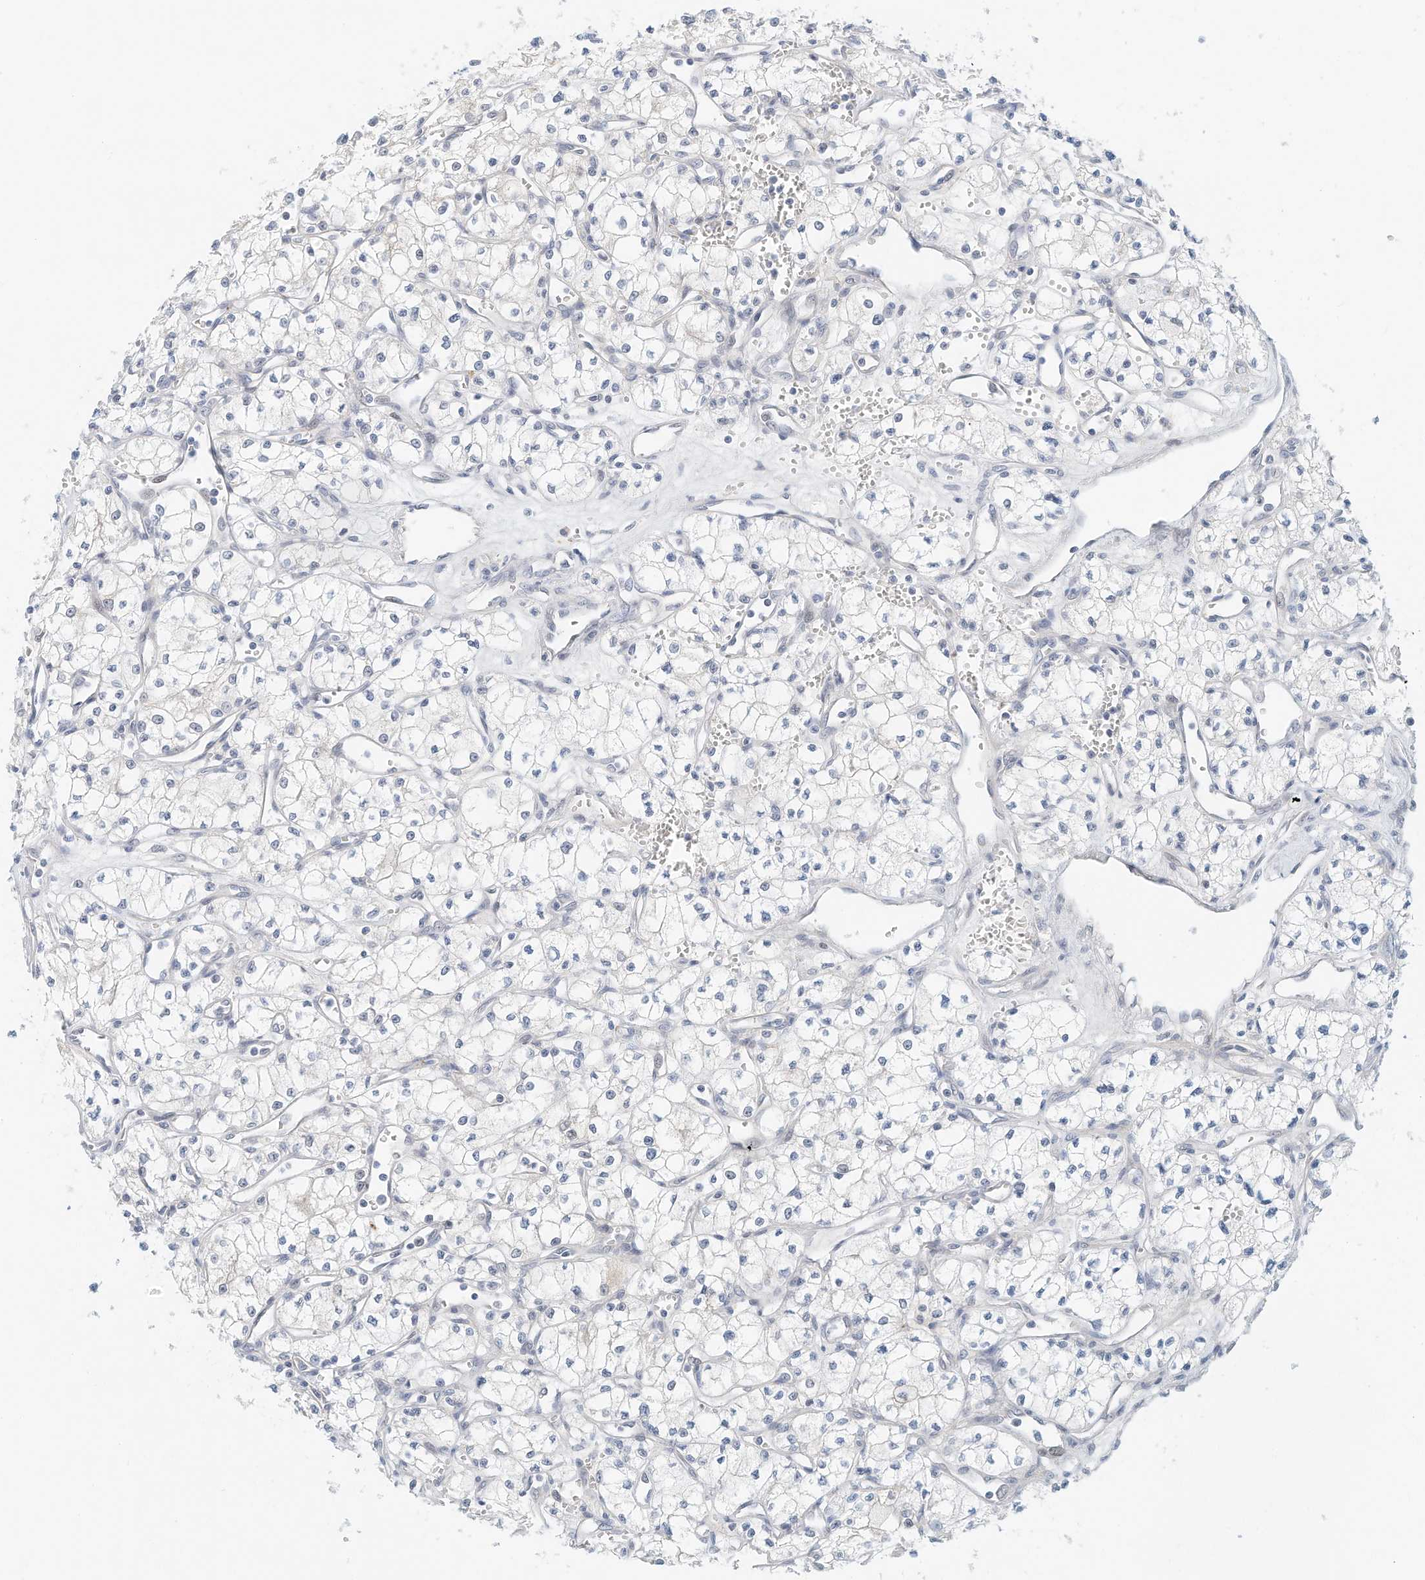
{"staining": {"intensity": "negative", "quantity": "none", "location": "none"}, "tissue": "renal cancer", "cell_type": "Tumor cells", "image_type": "cancer", "snomed": [{"axis": "morphology", "description": "Adenocarcinoma, NOS"}, {"axis": "topography", "description": "Kidney"}], "caption": "Immunohistochemistry (IHC) micrograph of human adenocarcinoma (renal) stained for a protein (brown), which reveals no staining in tumor cells.", "gene": "ARHGAP28", "patient": {"sex": "male", "age": 59}}